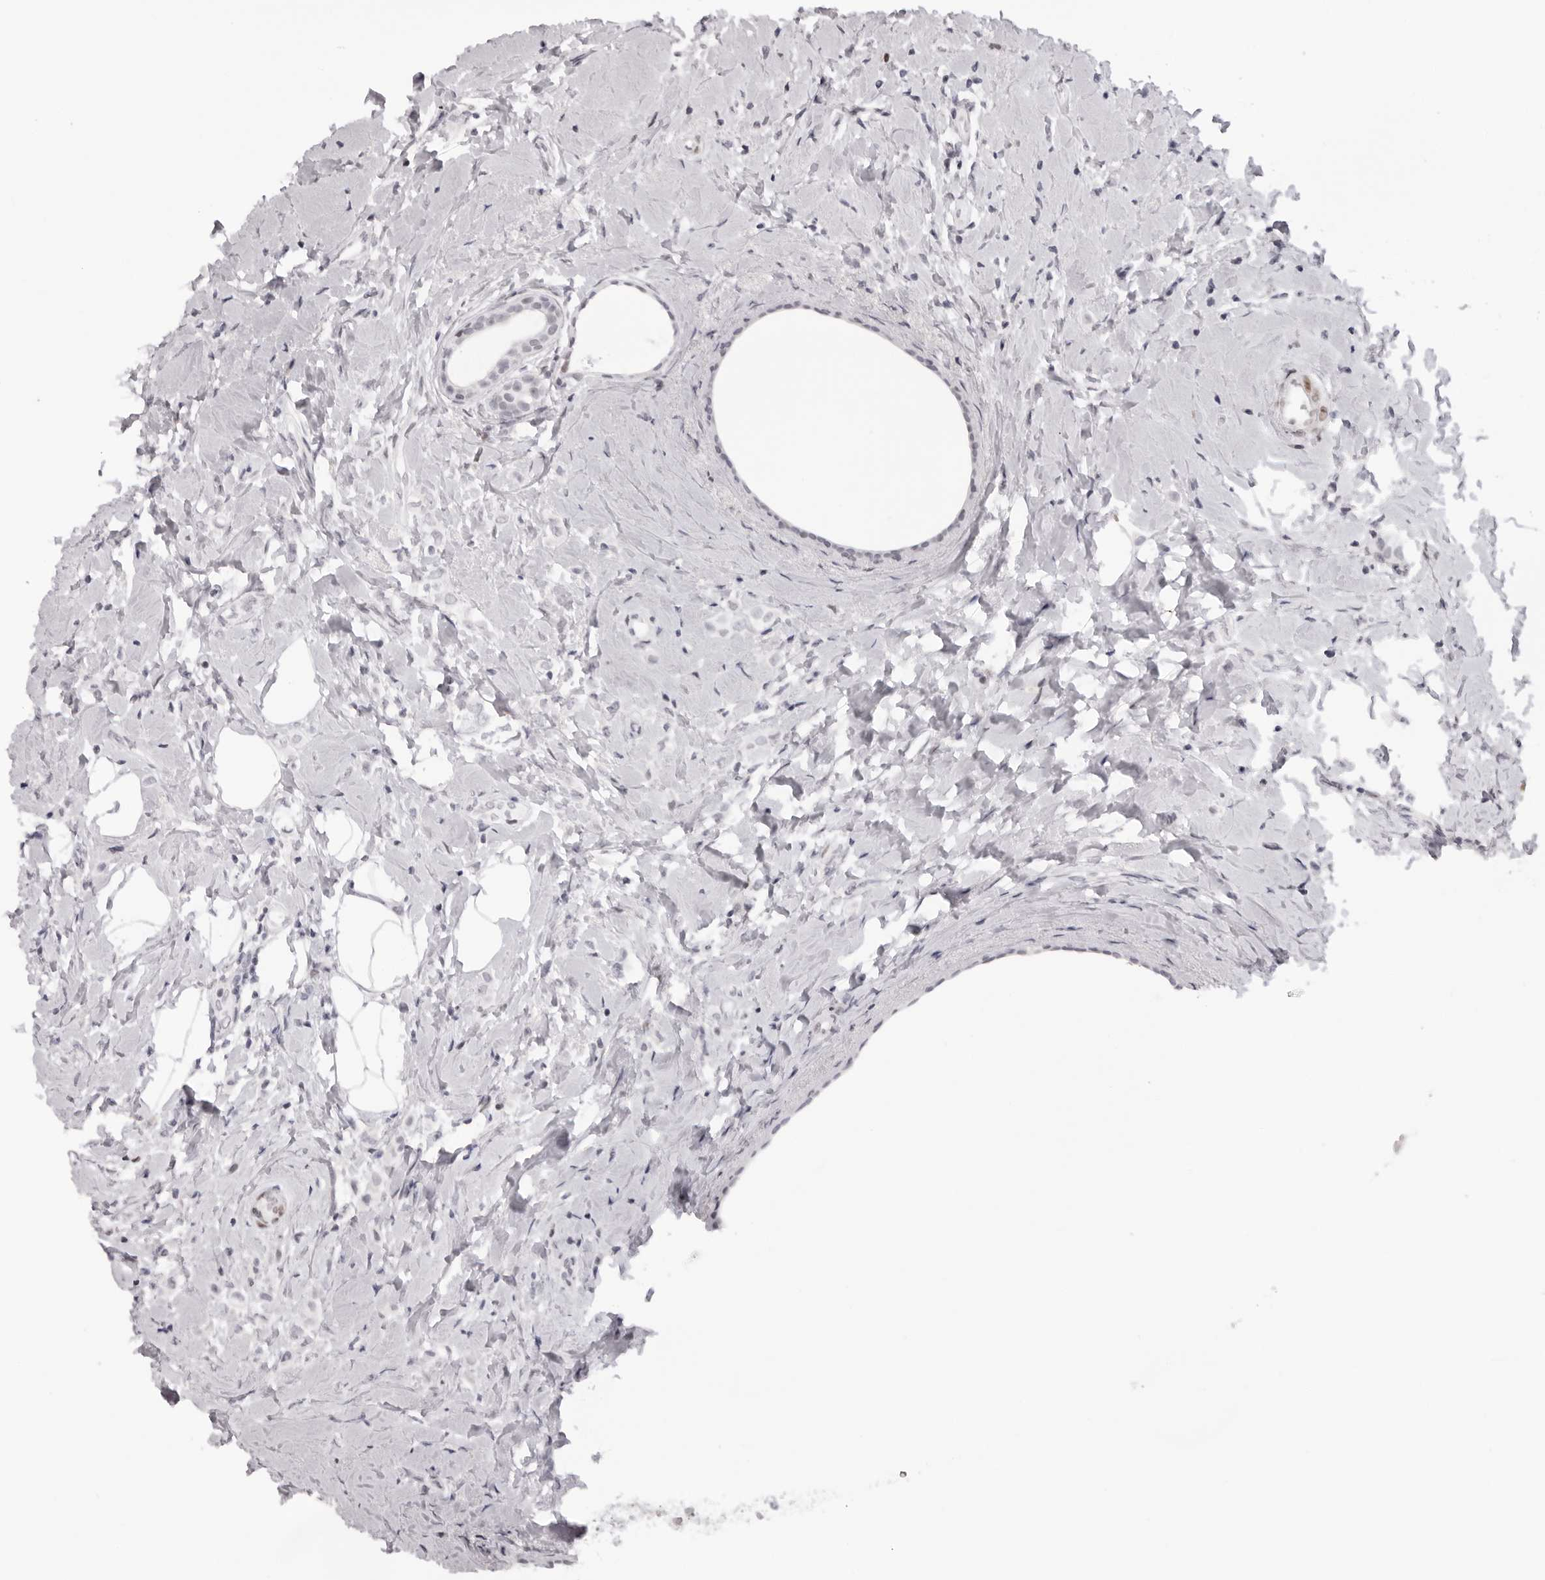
{"staining": {"intensity": "negative", "quantity": "none", "location": "none"}, "tissue": "breast cancer", "cell_type": "Tumor cells", "image_type": "cancer", "snomed": [{"axis": "morphology", "description": "Lobular carcinoma"}, {"axis": "topography", "description": "Breast"}], "caption": "There is no significant positivity in tumor cells of breast cancer (lobular carcinoma).", "gene": "MAFK", "patient": {"sex": "female", "age": 47}}